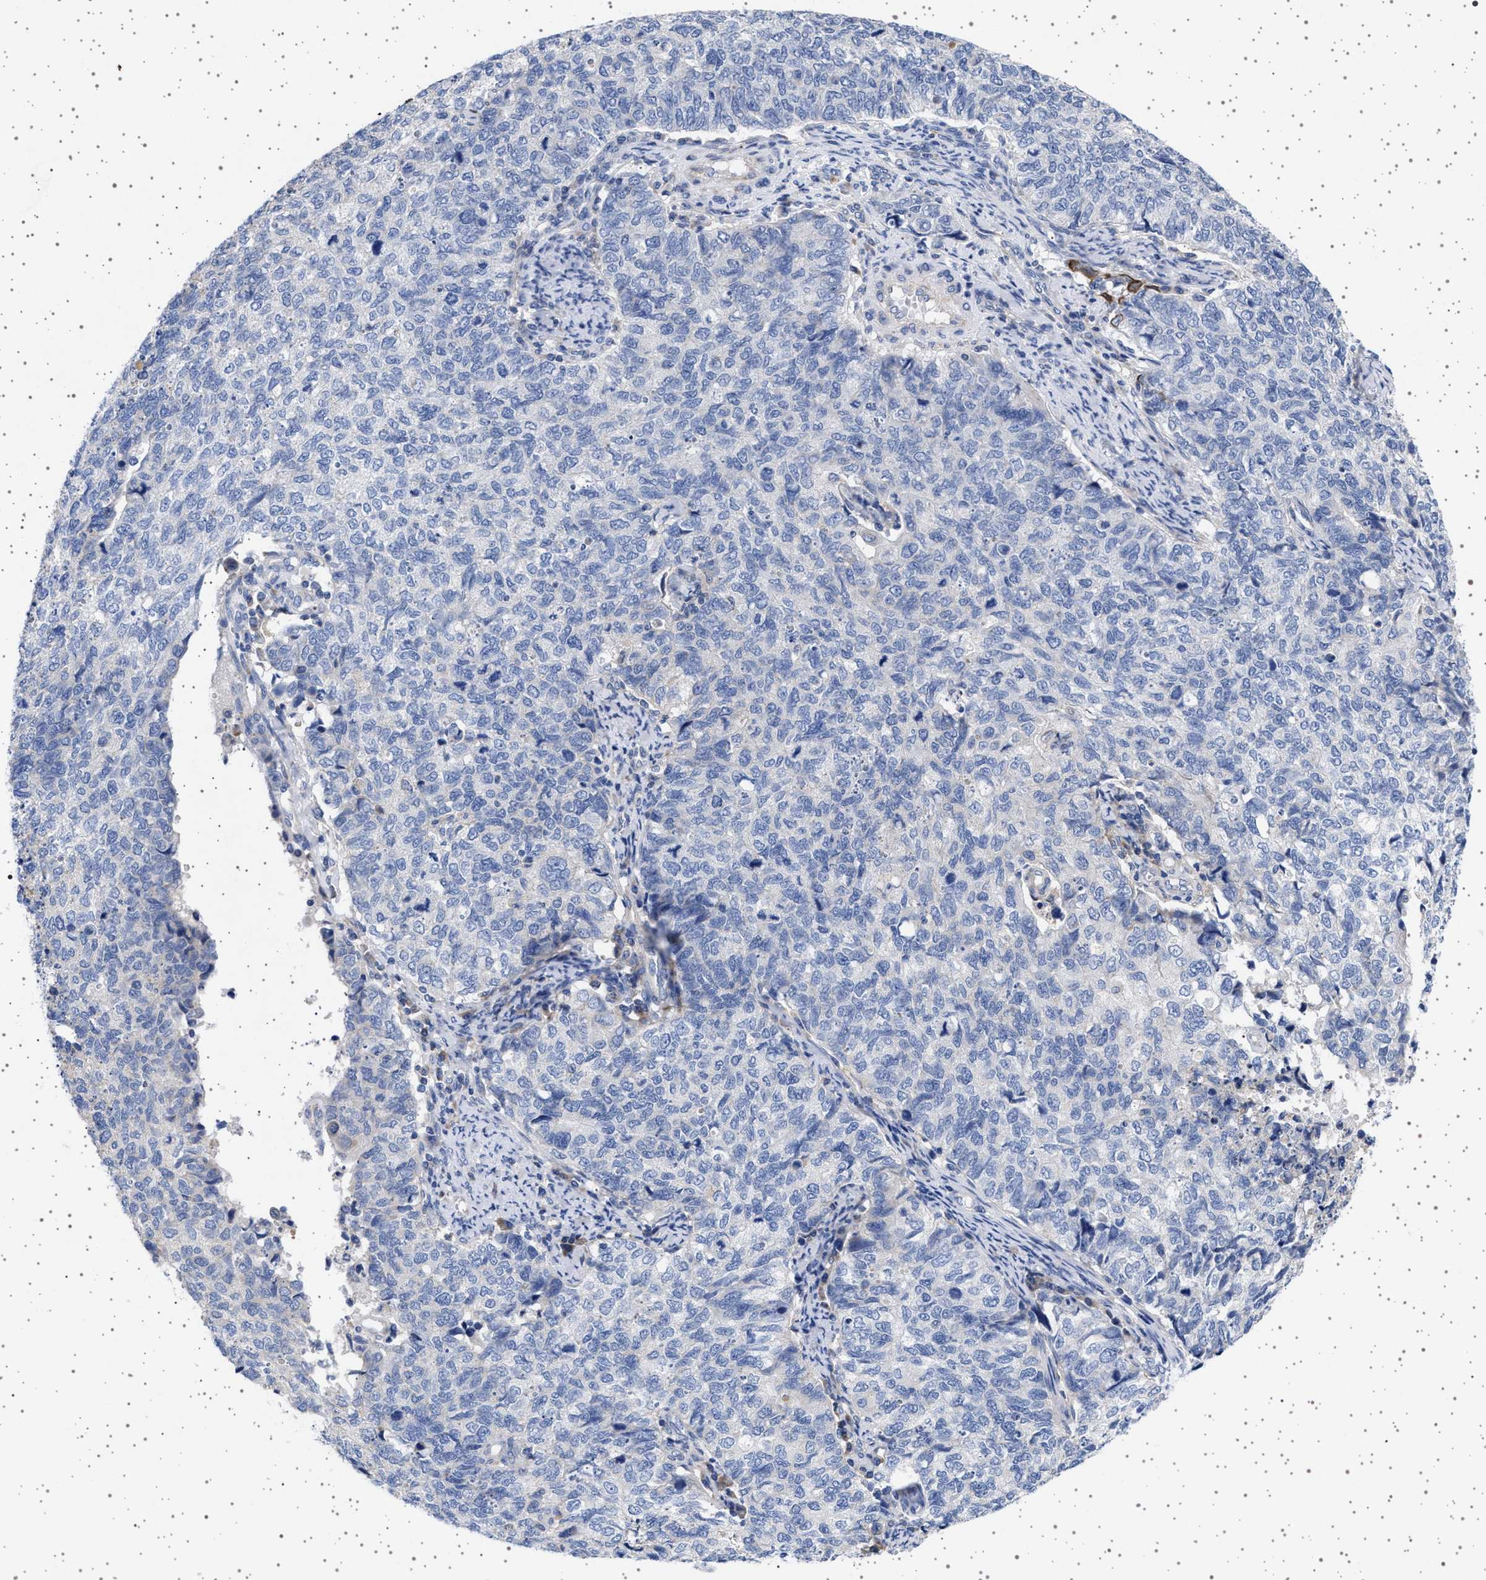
{"staining": {"intensity": "negative", "quantity": "none", "location": "none"}, "tissue": "cervical cancer", "cell_type": "Tumor cells", "image_type": "cancer", "snomed": [{"axis": "morphology", "description": "Squamous cell carcinoma, NOS"}, {"axis": "topography", "description": "Cervix"}], "caption": "Tumor cells are negative for brown protein staining in cervical cancer.", "gene": "TRMT10B", "patient": {"sex": "female", "age": 63}}